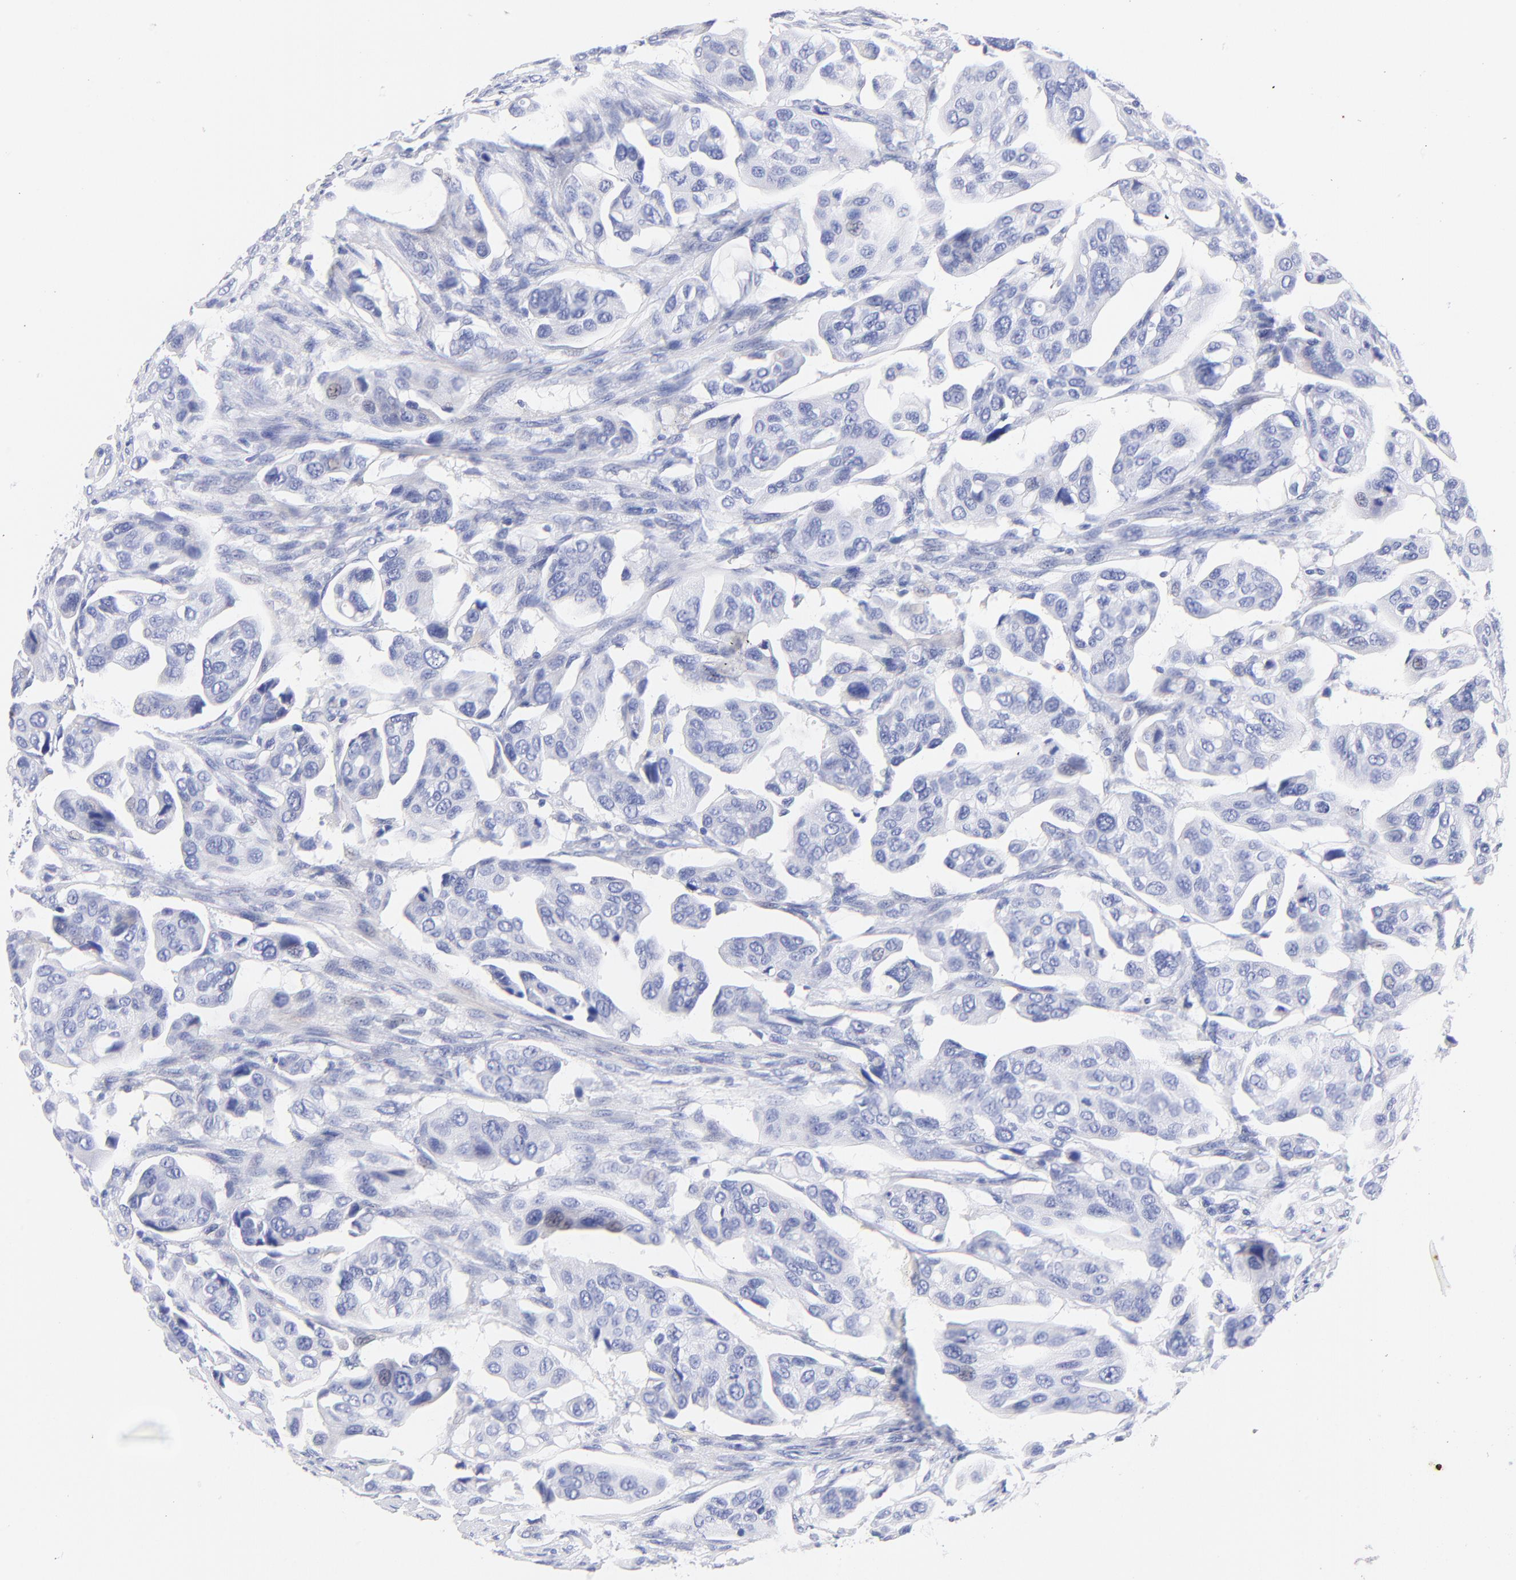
{"staining": {"intensity": "negative", "quantity": "none", "location": "none"}, "tissue": "urothelial cancer", "cell_type": "Tumor cells", "image_type": "cancer", "snomed": [{"axis": "morphology", "description": "Adenocarcinoma, NOS"}, {"axis": "topography", "description": "Urinary bladder"}], "caption": "An immunohistochemistry micrograph of adenocarcinoma is shown. There is no staining in tumor cells of adenocarcinoma.", "gene": "HORMAD2", "patient": {"sex": "male", "age": 61}}